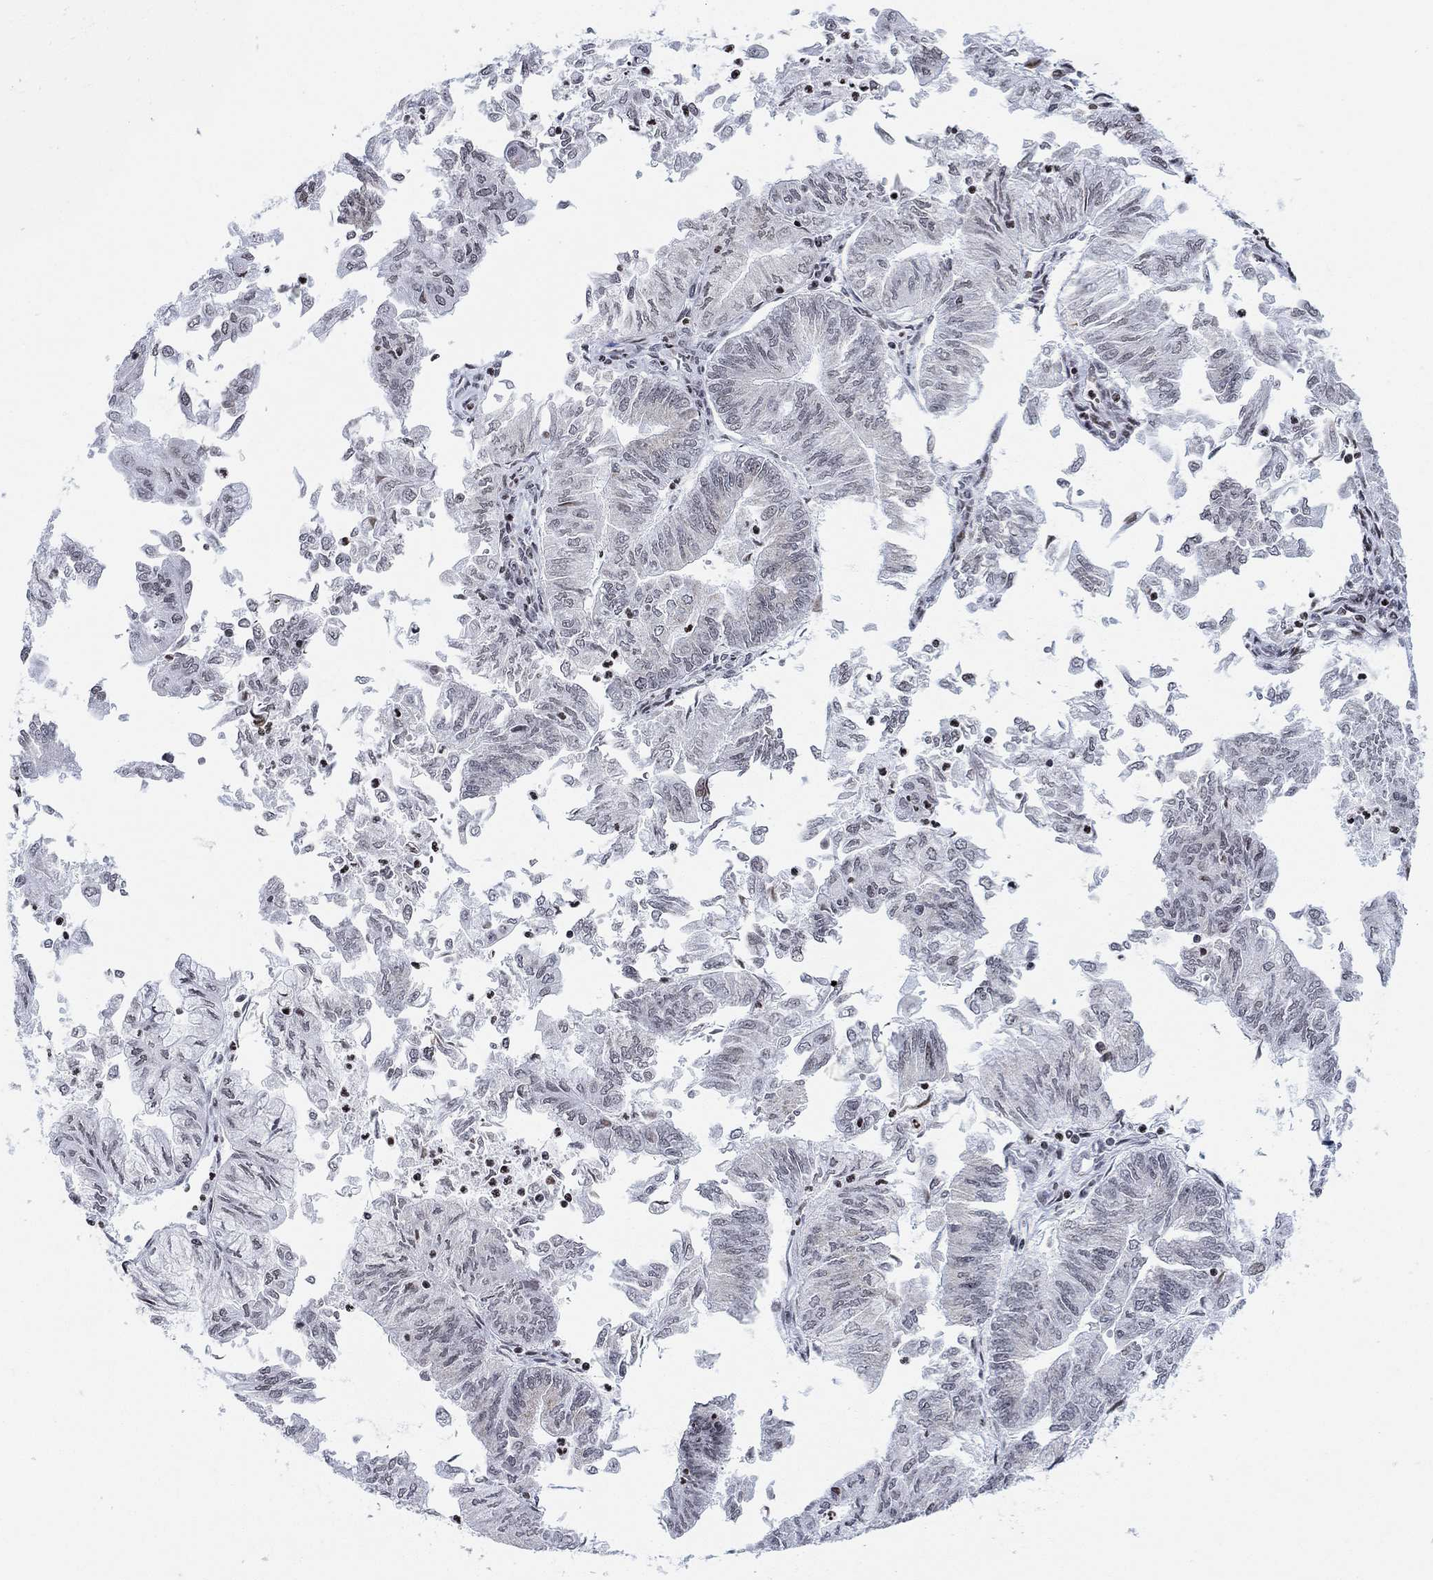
{"staining": {"intensity": "negative", "quantity": "none", "location": "none"}, "tissue": "endometrial cancer", "cell_type": "Tumor cells", "image_type": "cancer", "snomed": [{"axis": "morphology", "description": "Adenocarcinoma, NOS"}, {"axis": "topography", "description": "Endometrium"}], "caption": "This is a photomicrograph of immunohistochemistry staining of endometrial cancer, which shows no positivity in tumor cells.", "gene": "ABHD14A", "patient": {"sex": "female", "age": 59}}